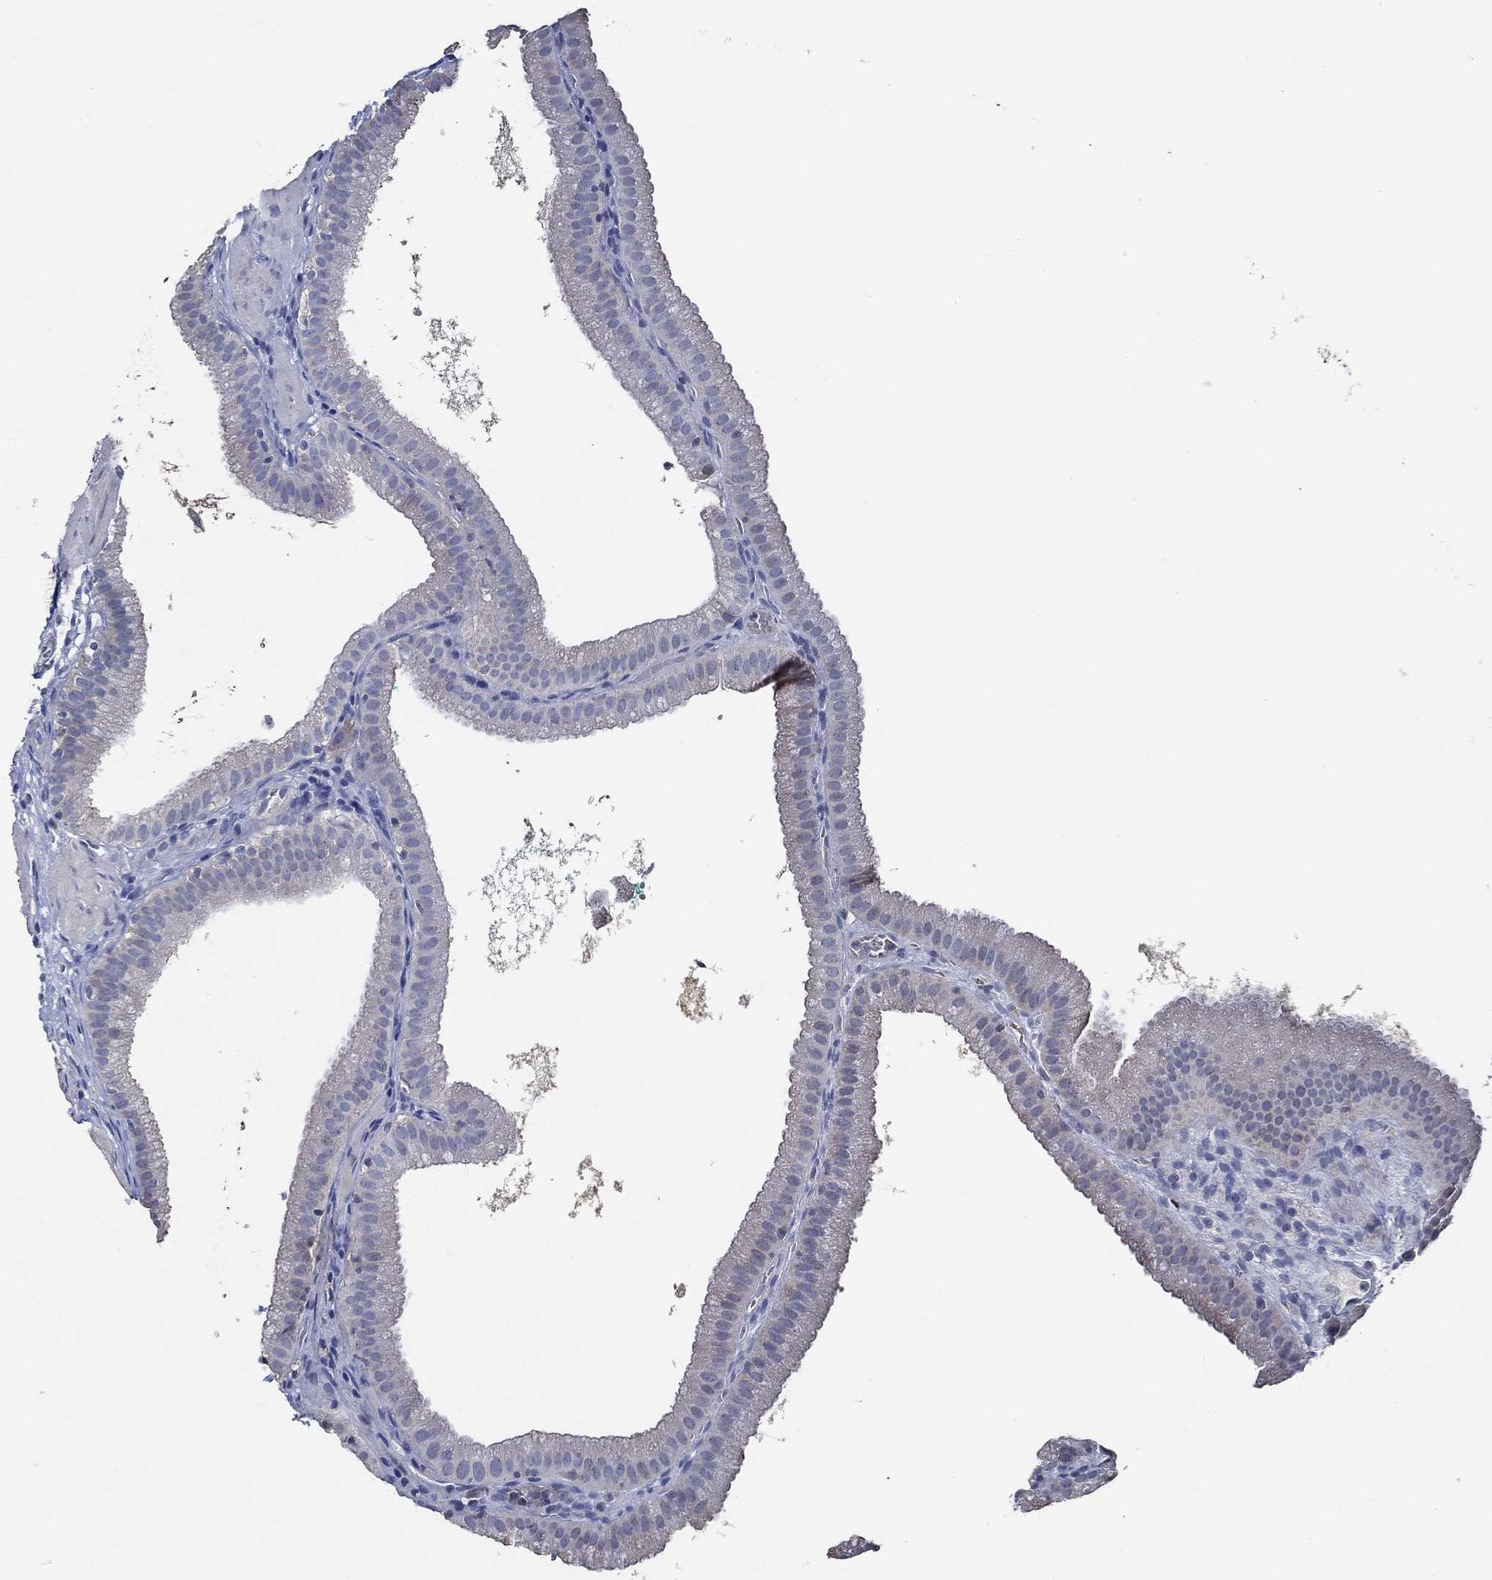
{"staining": {"intensity": "negative", "quantity": "none", "location": "none"}, "tissue": "gallbladder", "cell_type": "Glandular cells", "image_type": "normal", "snomed": [{"axis": "morphology", "description": "Normal tissue, NOS"}, {"axis": "topography", "description": "Gallbladder"}], "caption": "High magnification brightfield microscopy of unremarkable gallbladder stained with DAB (3,3'-diaminobenzidine) (brown) and counterstained with hematoxylin (blue): glandular cells show no significant expression. Brightfield microscopy of immunohistochemistry stained with DAB (3,3'-diaminobenzidine) (brown) and hematoxylin (blue), captured at high magnification.", "gene": "DOCK3", "patient": {"sex": "male", "age": 67}}